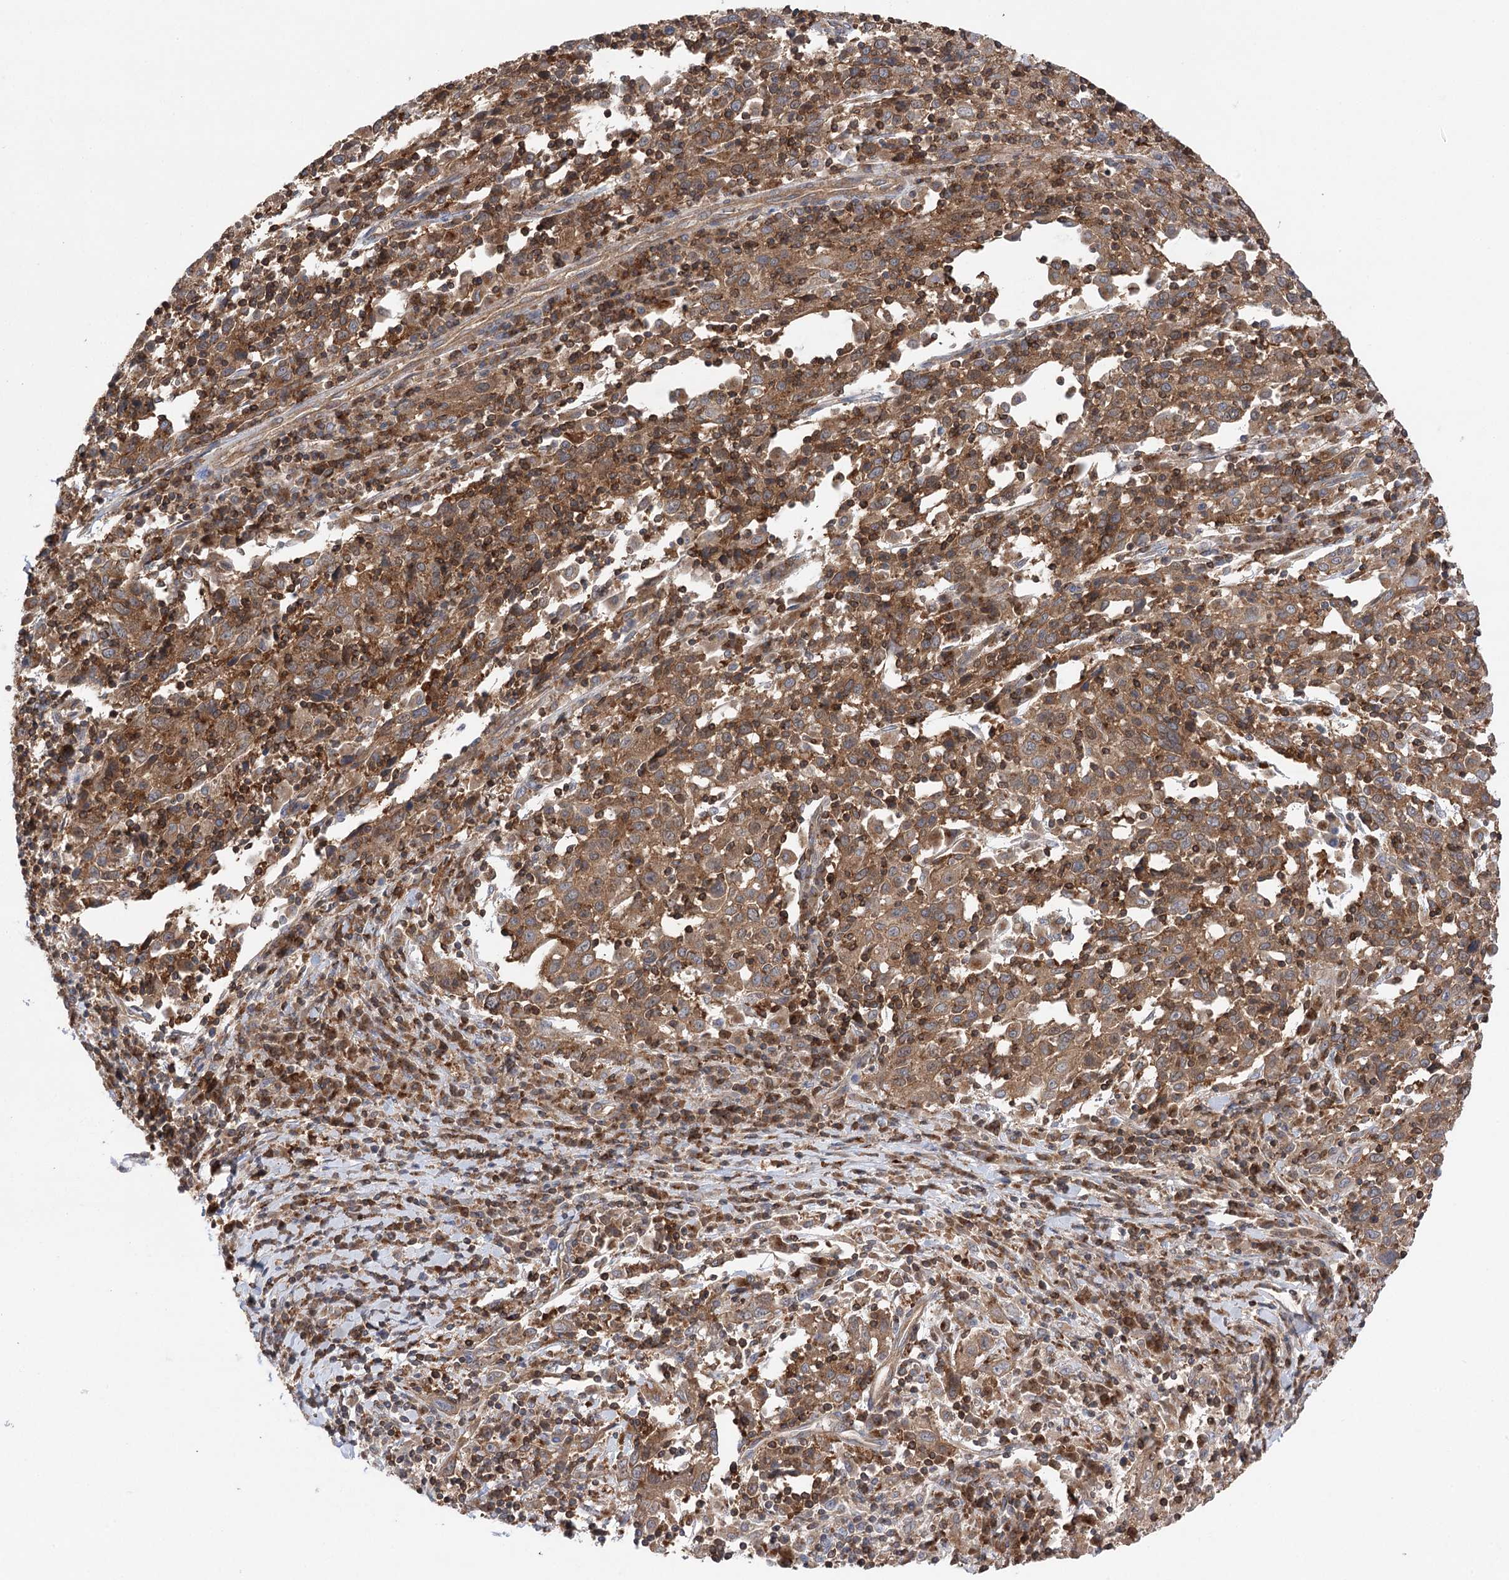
{"staining": {"intensity": "moderate", "quantity": ">75%", "location": "cytoplasmic/membranous"}, "tissue": "cervical cancer", "cell_type": "Tumor cells", "image_type": "cancer", "snomed": [{"axis": "morphology", "description": "Squamous cell carcinoma, NOS"}, {"axis": "topography", "description": "Cervix"}], "caption": "Cervical cancer tissue demonstrates moderate cytoplasmic/membranous expression in about >75% of tumor cells, visualized by immunohistochemistry.", "gene": "VPS37B", "patient": {"sex": "female", "age": 46}}